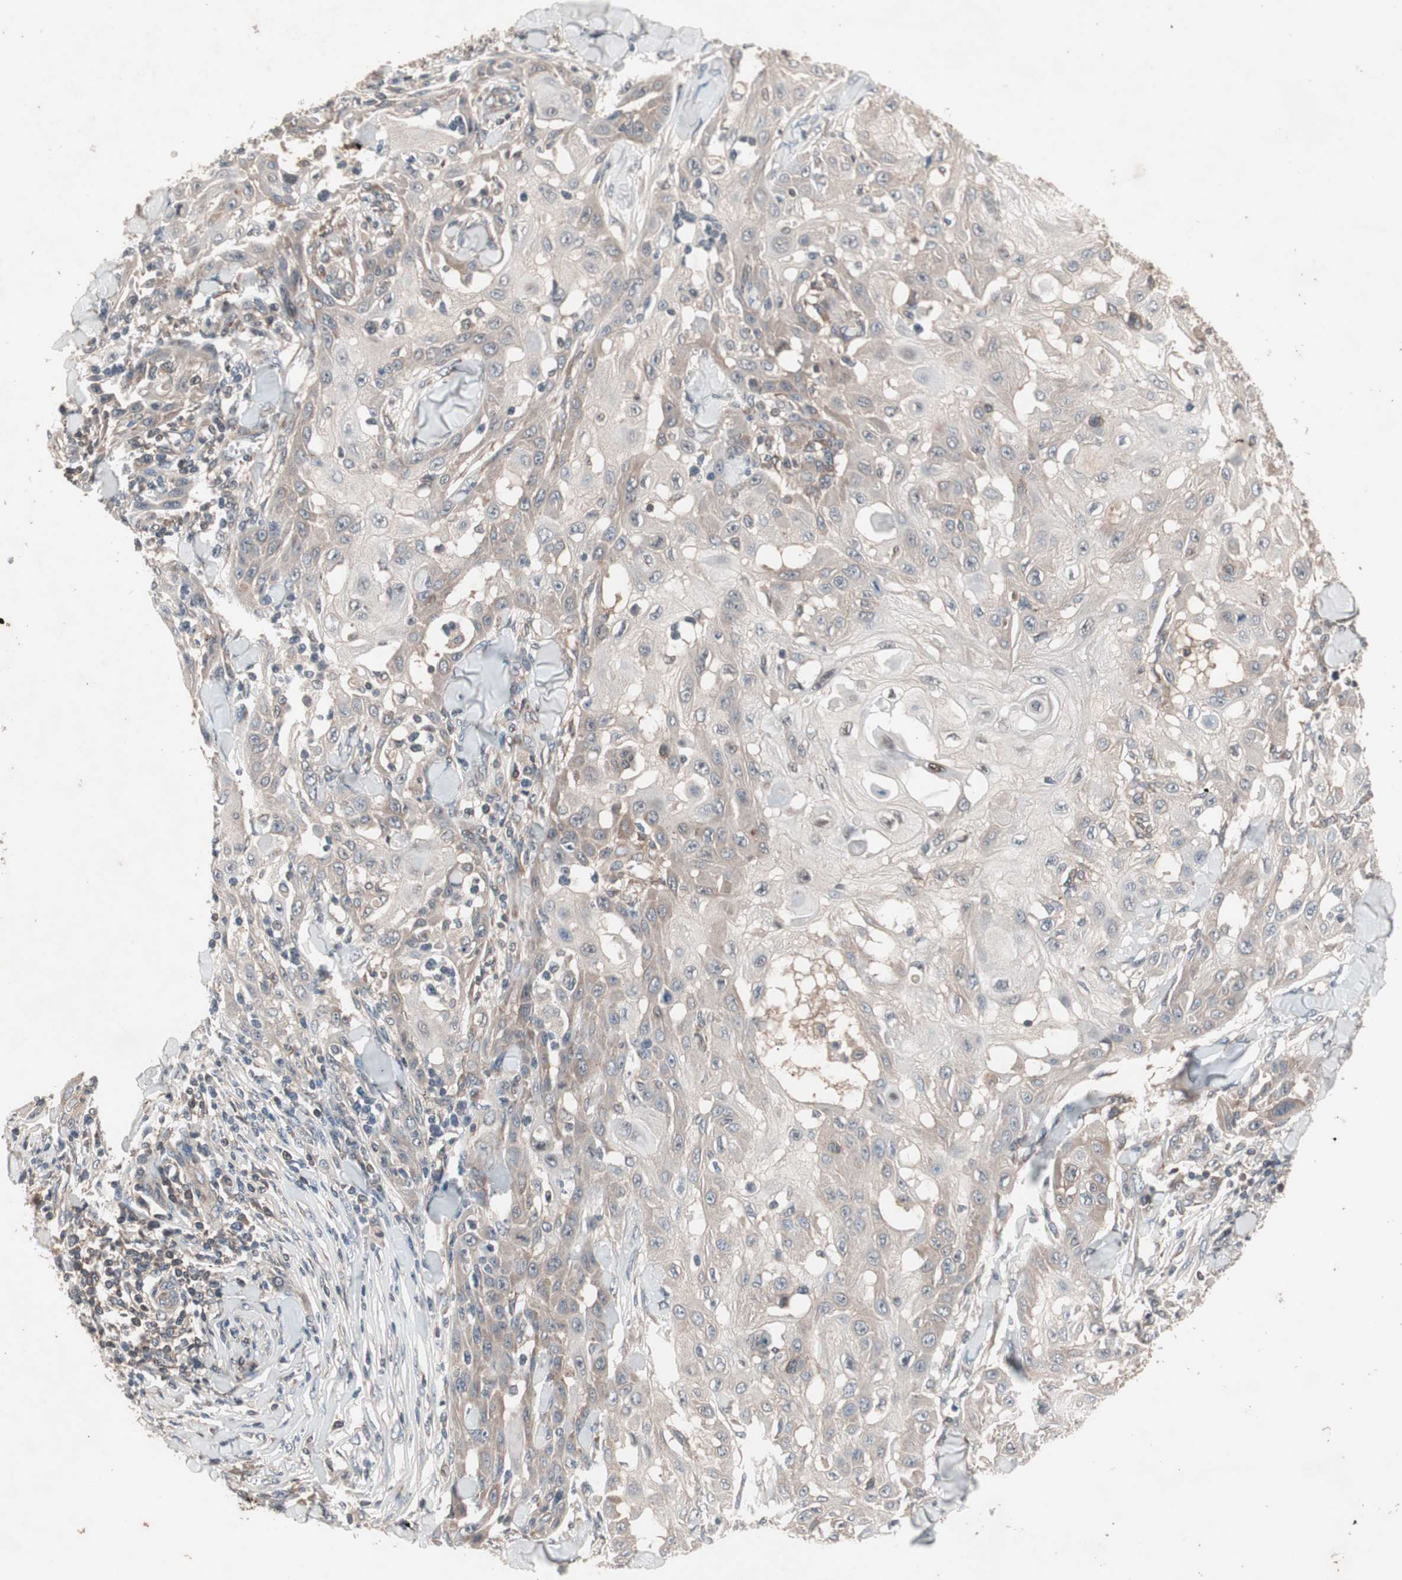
{"staining": {"intensity": "weak", "quantity": "<25%", "location": "cytoplasmic/membranous"}, "tissue": "skin cancer", "cell_type": "Tumor cells", "image_type": "cancer", "snomed": [{"axis": "morphology", "description": "Squamous cell carcinoma, NOS"}, {"axis": "topography", "description": "Skin"}], "caption": "Immunohistochemical staining of human skin cancer shows no significant positivity in tumor cells.", "gene": "IRS1", "patient": {"sex": "male", "age": 24}}